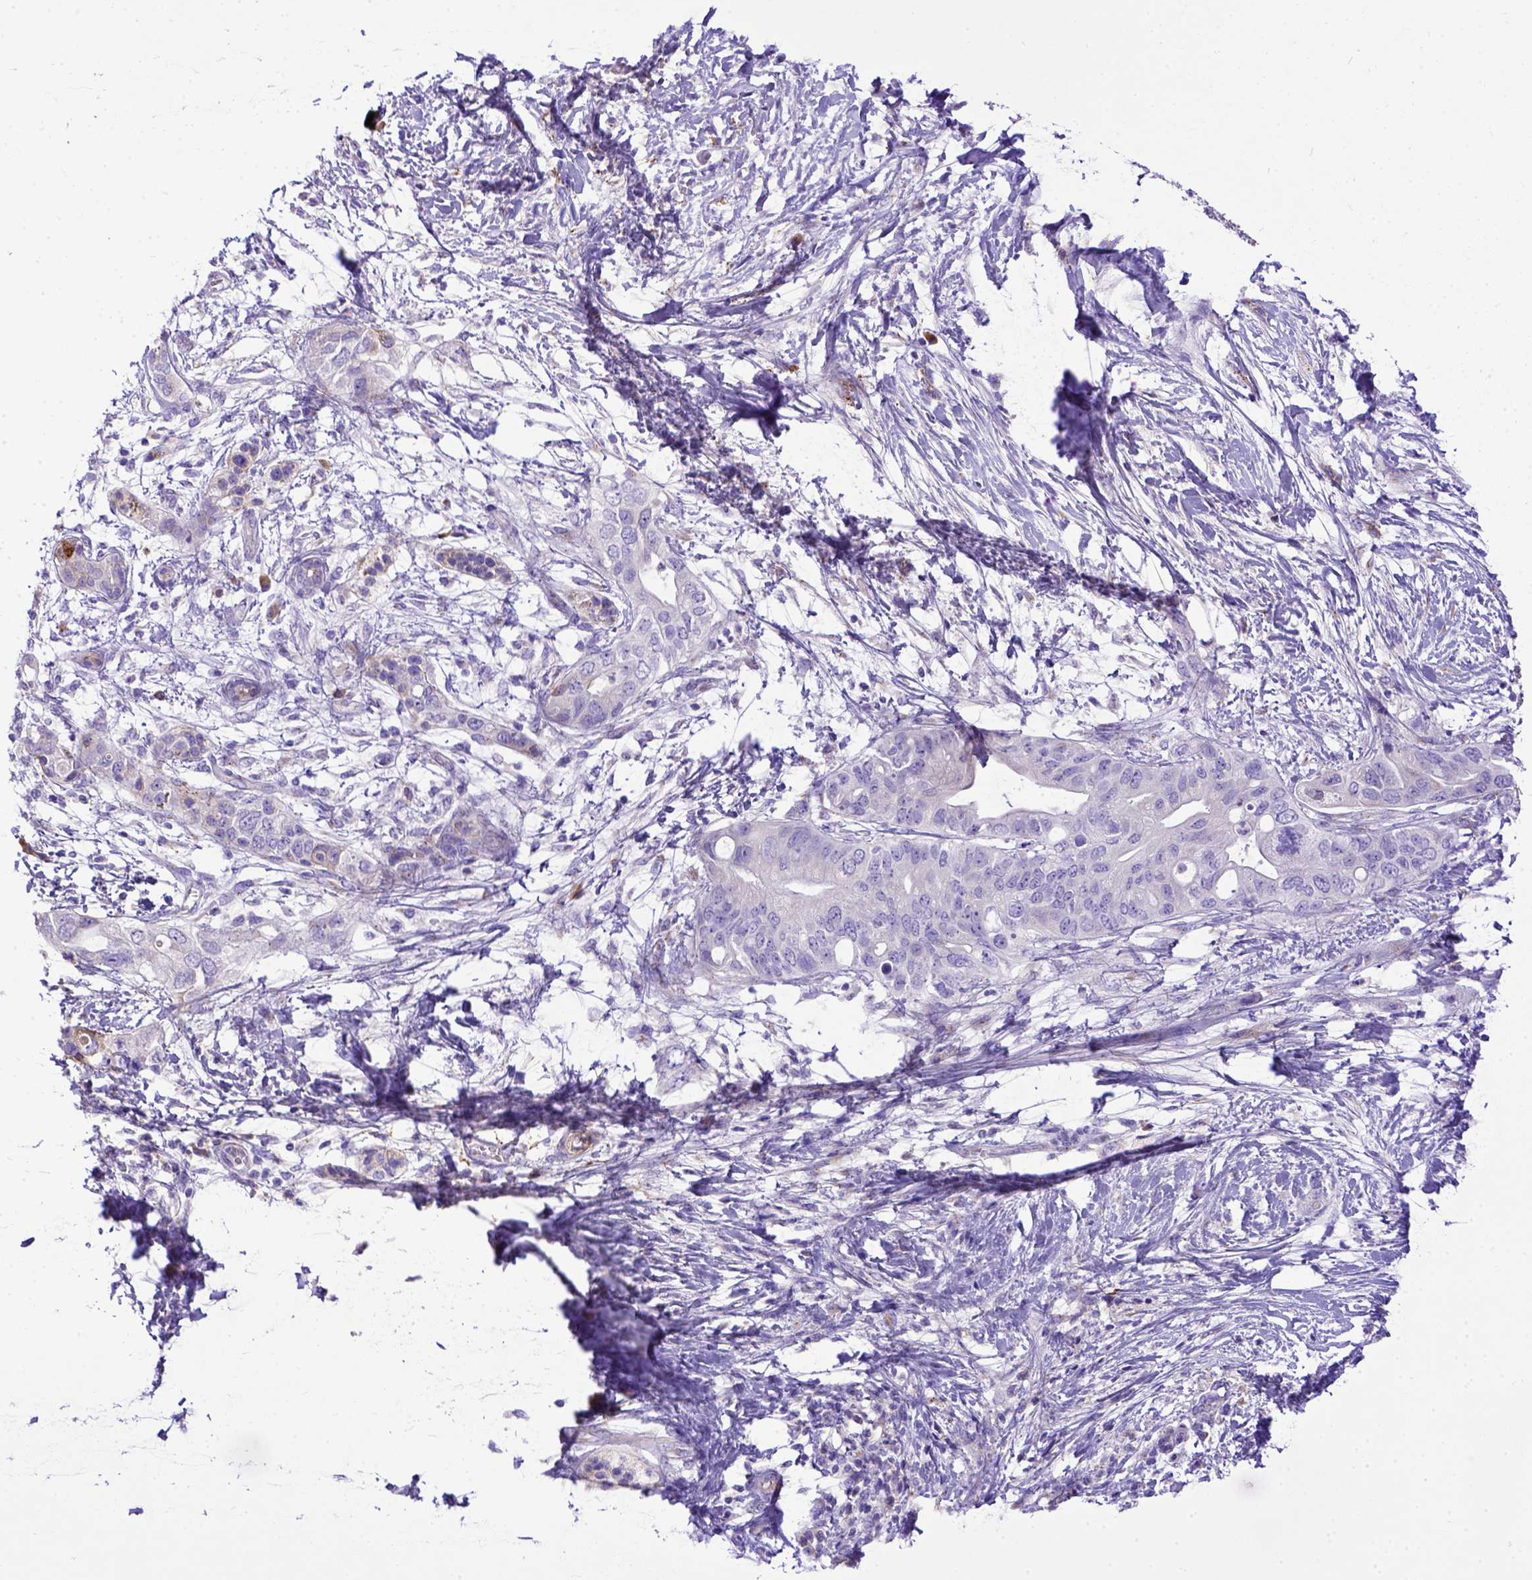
{"staining": {"intensity": "negative", "quantity": "none", "location": "none"}, "tissue": "pancreatic cancer", "cell_type": "Tumor cells", "image_type": "cancer", "snomed": [{"axis": "morphology", "description": "Adenocarcinoma, NOS"}, {"axis": "topography", "description": "Pancreas"}], "caption": "Pancreatic adenocarcinoma stained for a protein using immunohistochemistry shows no expression tumor cells.", "gene": "CFAP300", "patient": {"sex": "female", "age": 72}}